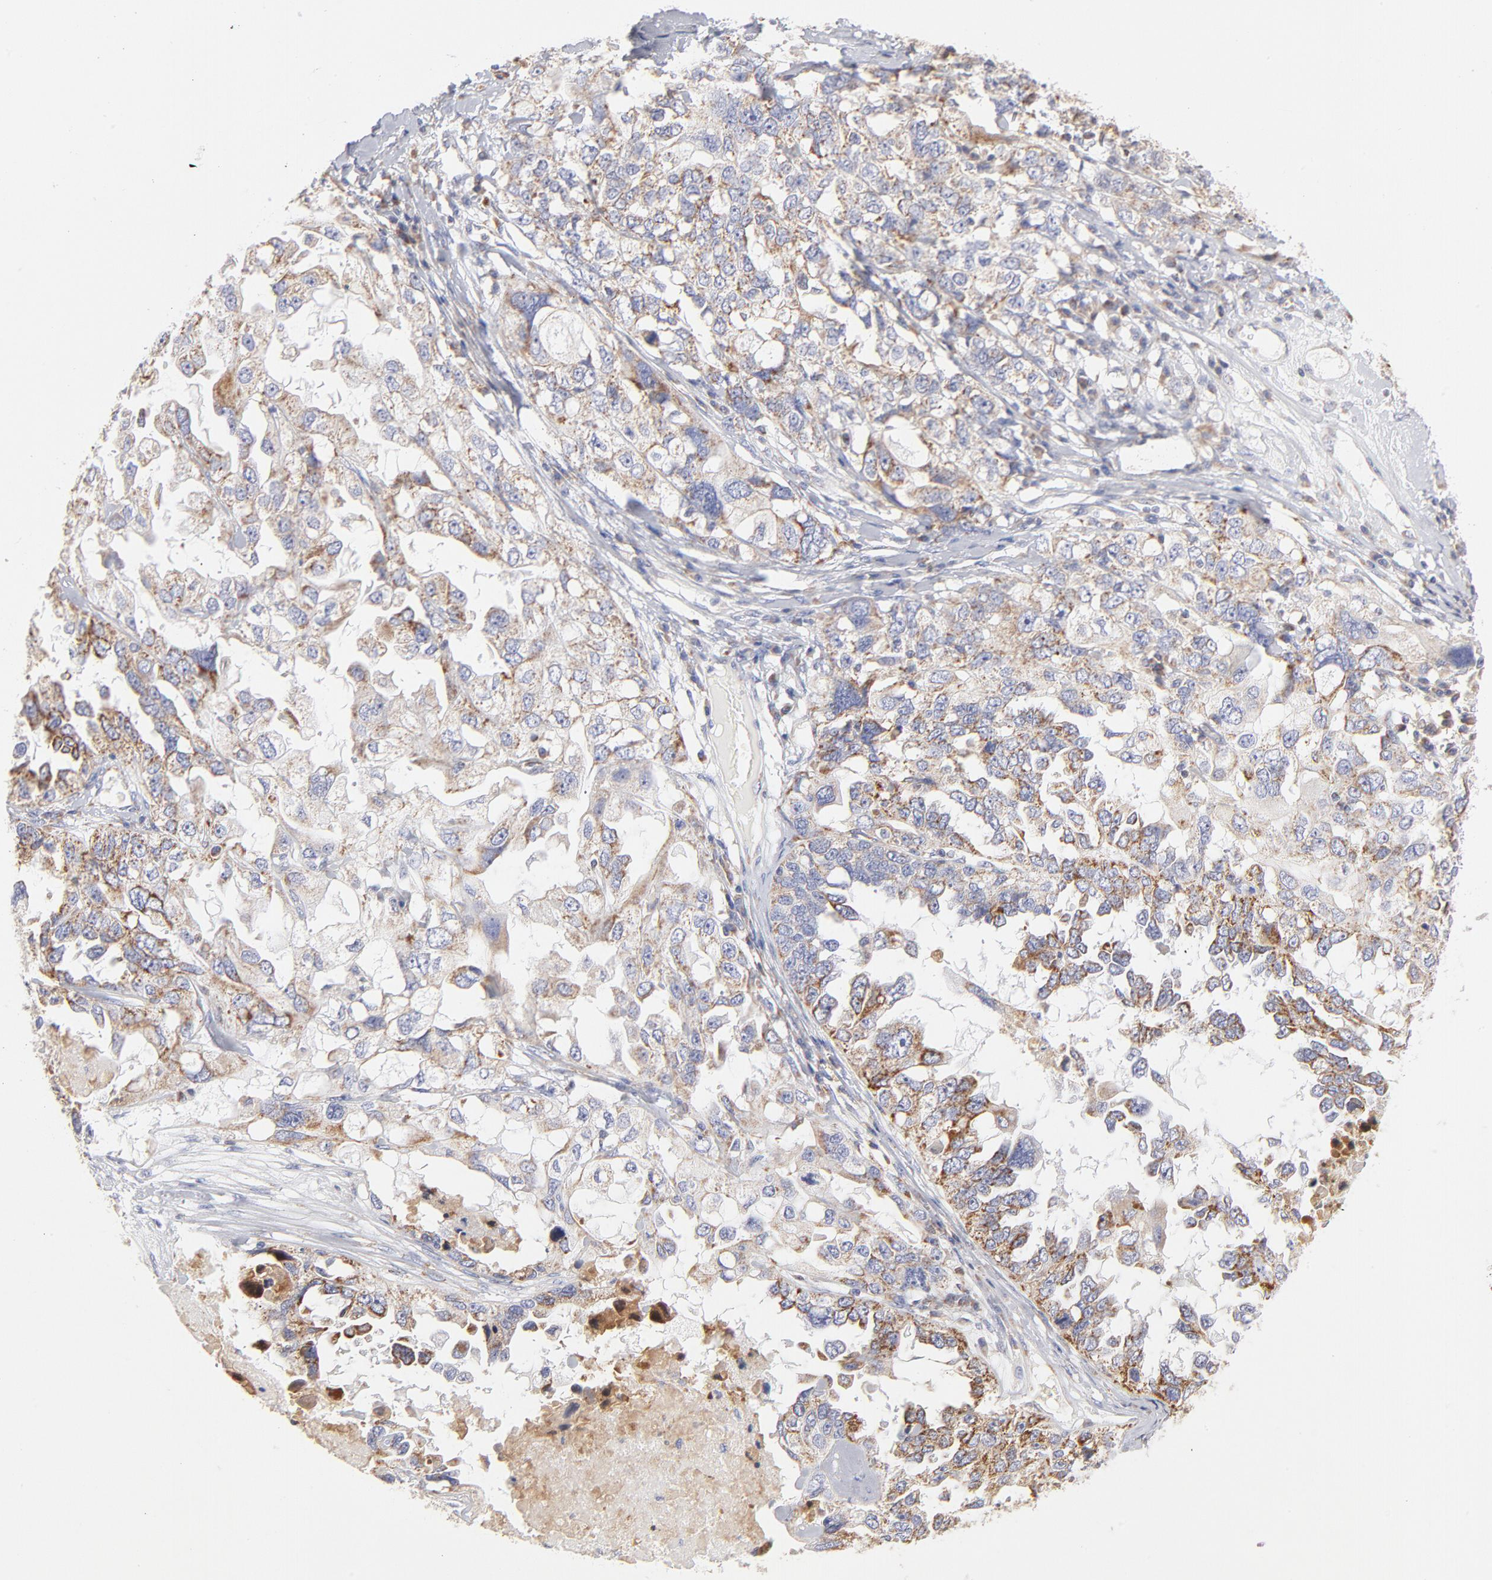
{"staining": {"intensity": "moderate", "quantity": "25%-75%", "location": "cytoplasmic/membranous"}, "tissue": "ovarian cancer", "cell_type": "Tumor cells", "image_type": "cancer", "snomed": [{"axis": "morphology", "description": "Cystadenocarcinoma, serous, NOS"}, {"axis": "topography", "description": "Ovary"}], "caption": "This is a photomicrograph of IHC staining of serous cystadenocarcinoma (ovarian), which shows moderate expression in the cytoplasmic/membranous of tumor cells.", "gene": "TIMM8A", "patient": {"sex": "female", "age": 82}}